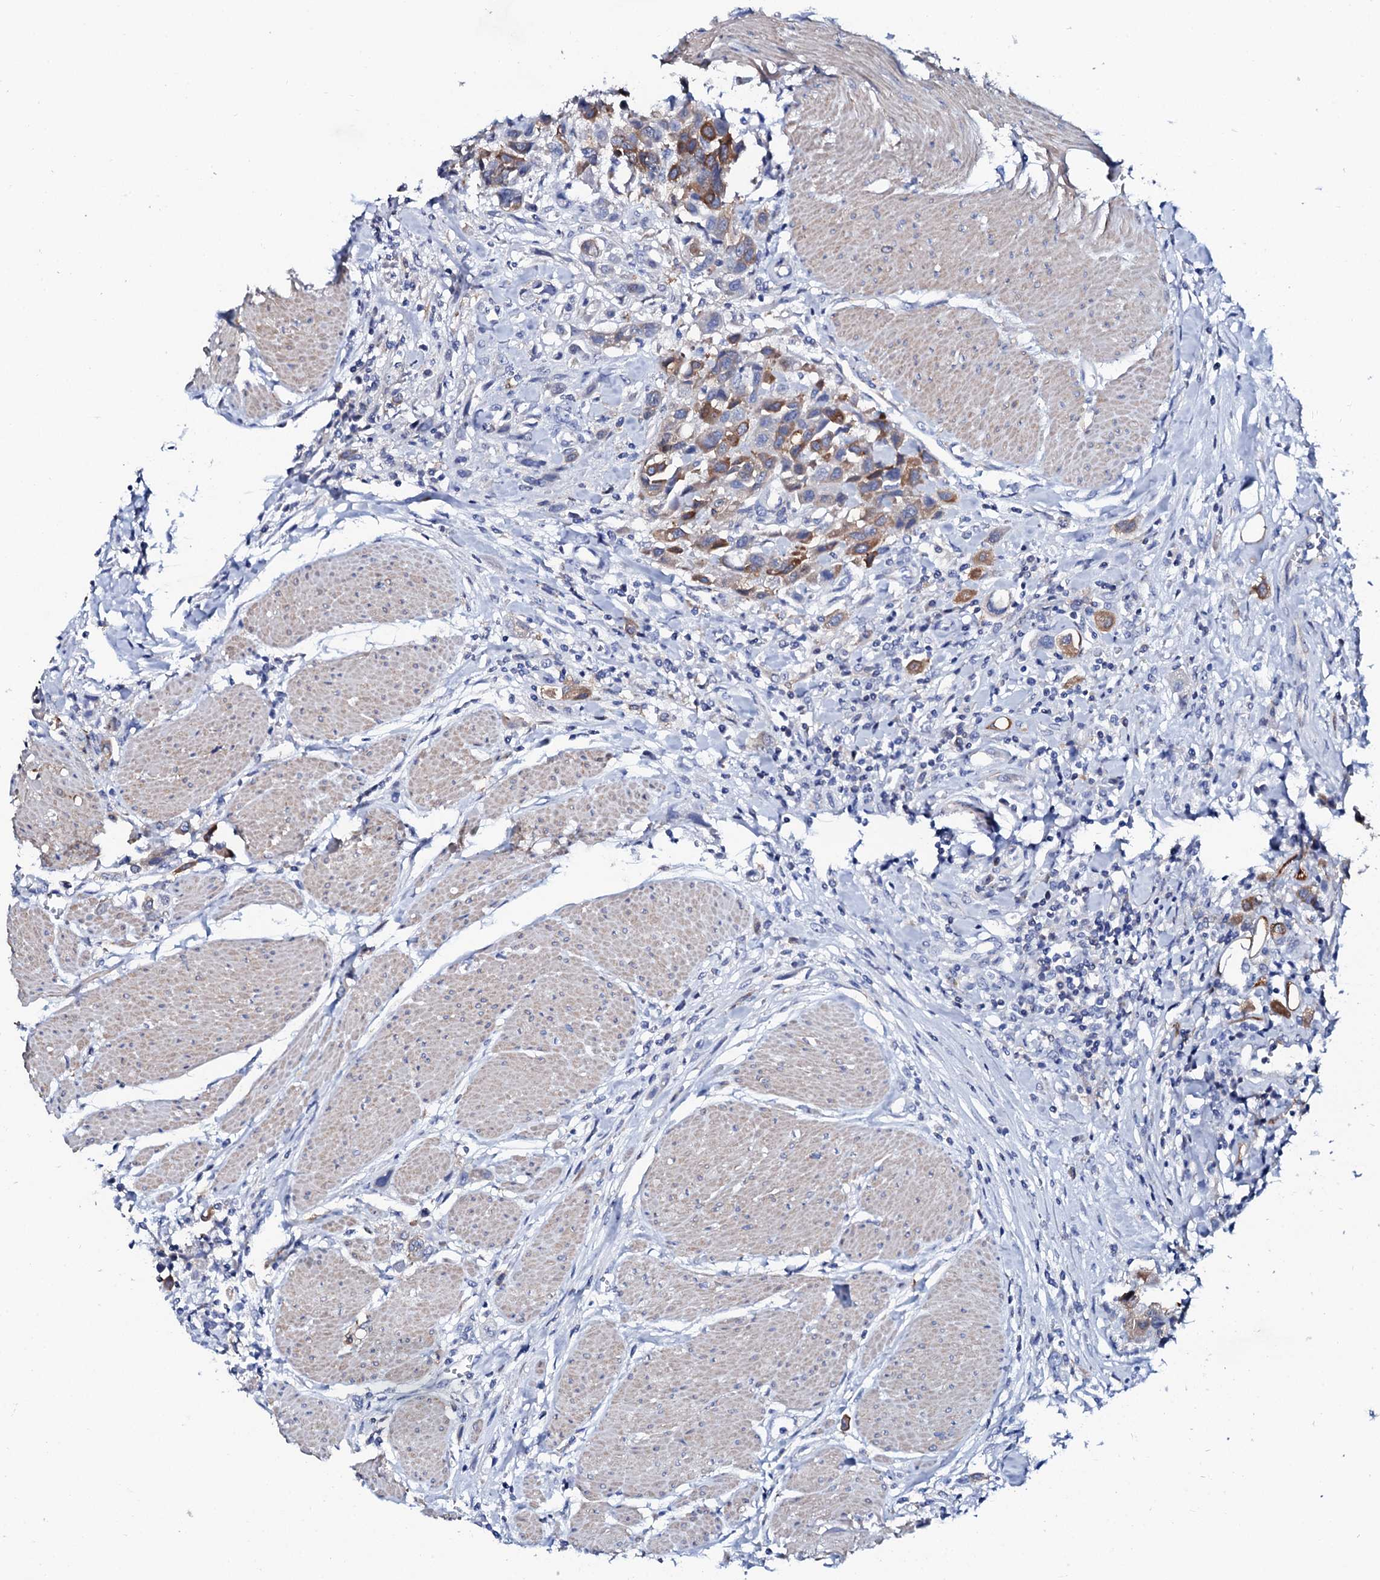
{"staining": {"intensity": "moderate", "quantity": "25%-75%", "location": "cytoplasmic/membranous"}, "tissue": "urothelial cancer", "cell_type": "Tumor cells", "image_type": "cancer", "snomed": [{"axis": "morphology", "description": "Urothelial carcinoma, High grade"}, {"axis": "topography", "description": "Urinary bladder"}], "caption": "Immunohistochemical staining of human urothelial carcinoma (high-grade) demonstrates moderate cytoplasmic/membranous protein positivity in approximately 25%-75% of tumor cells.", "gene": "GLB1L3", "patient": {"sex": "male", "age": 50}}